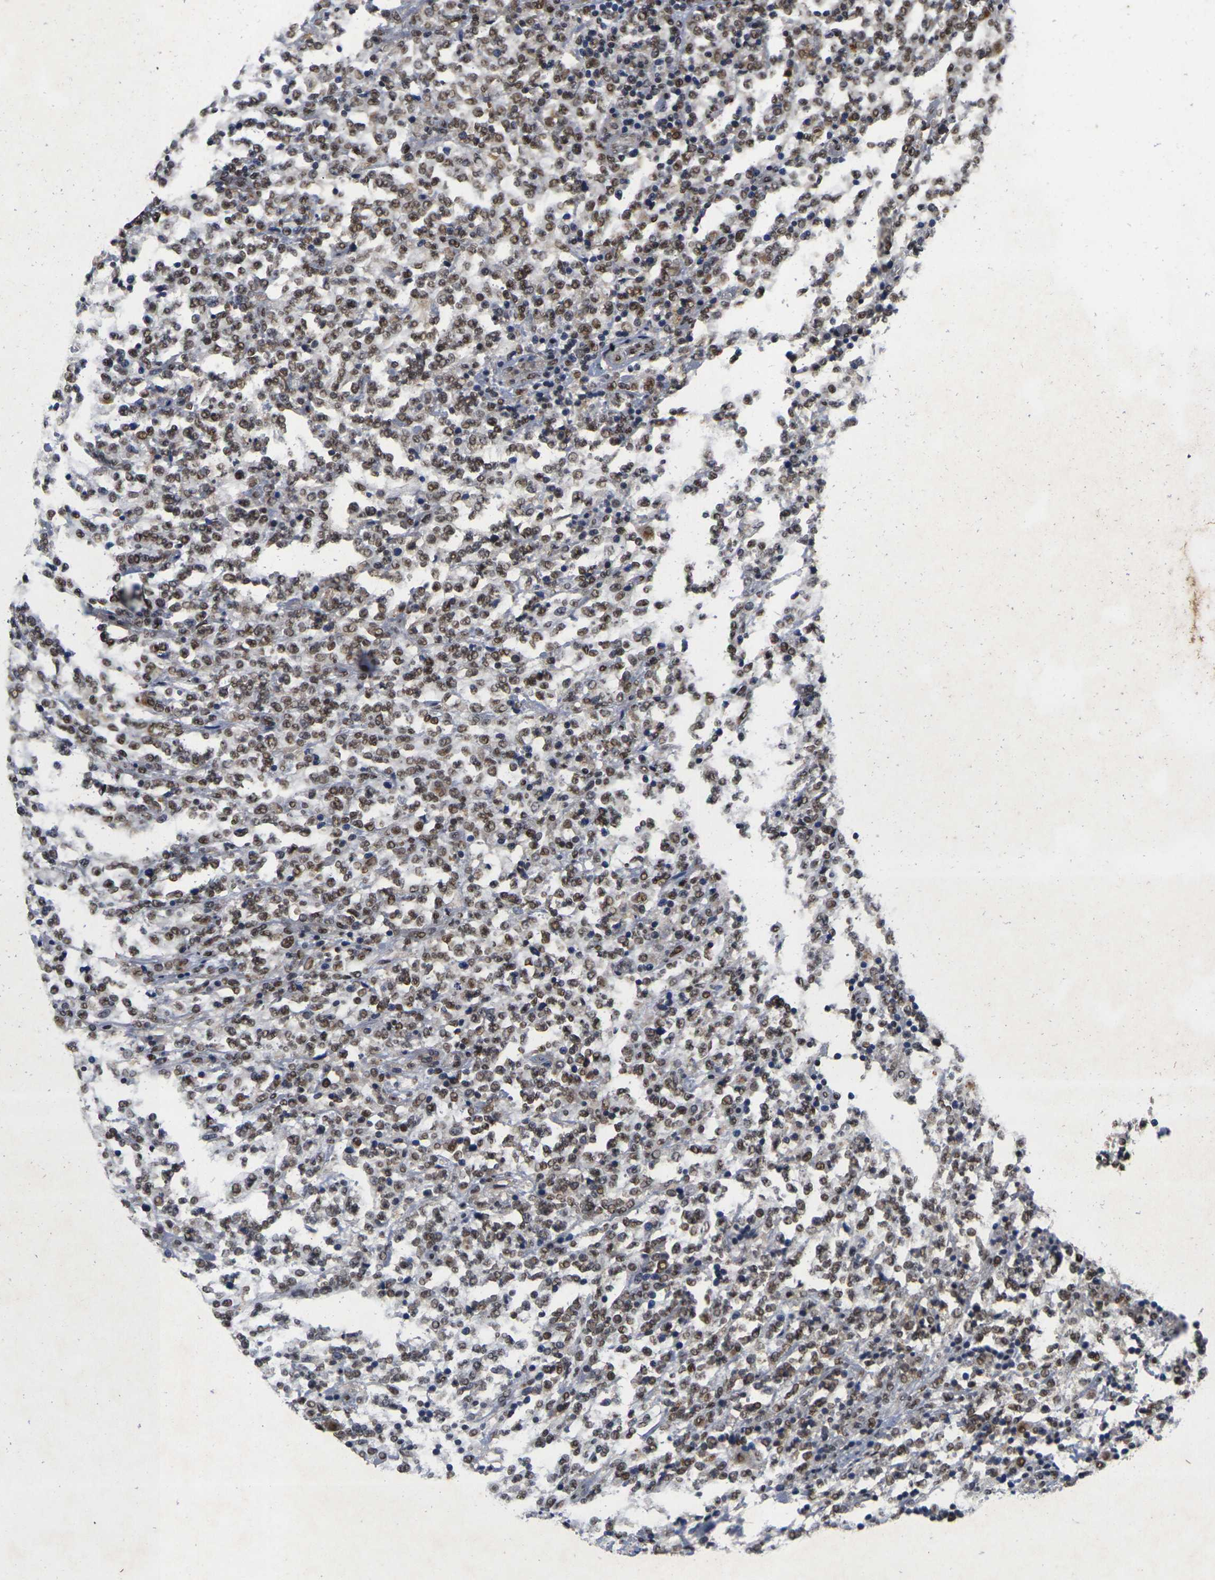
{"staining": {"intensity": "moderate", "quantity": ">75%", "location": "nuclear"}, "tissue": "lymphoma", "cell_type": "Tumor cells", "image_type": "cancer", "snomed": [{"axis": "morphology", "description": "Malignant lymphoma, non-Hodgkin's type, High grade"}, {"axis": "topography", "description": "Soft tissue"}], "caption": "An image of high-grade malignant lymphoma, non-Hodgkin's type stained for a protein reveals moderate nuclear brown staining in tumor cells.", "gene": "GTF2E1", "patient": {"sex": "male", "age": 18}}